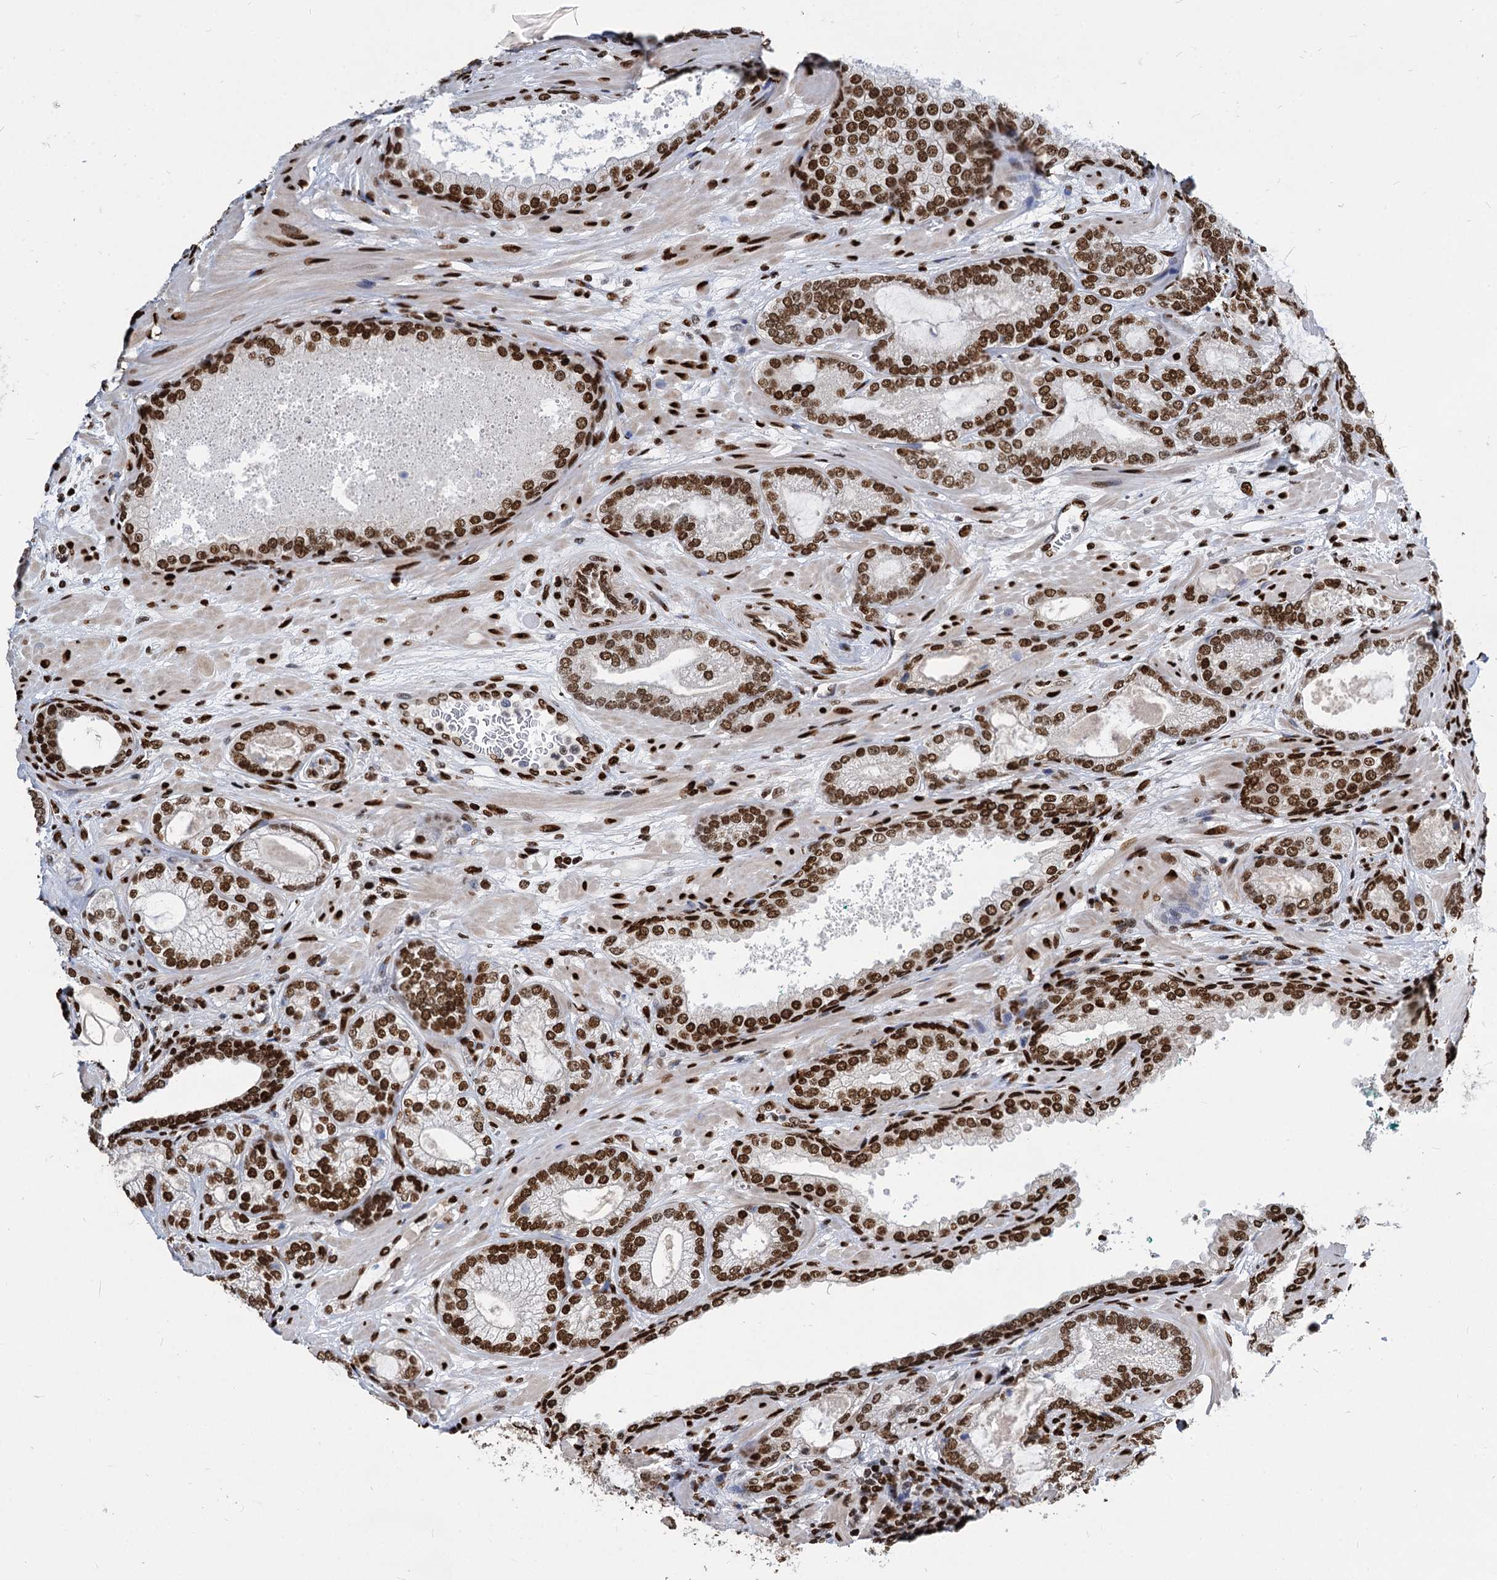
{"staining": {"intensity": "strong", "quantity": ">75%", "location": "nuclear"}, "tissue": "prostate cancer", "cell_type": "Tumor cells", "image_type": "cancer", "snomed": [{"axis": "morphology", "description": "Adenocarcinoma, High grade"}, {"axis": "topography", "description": "Prostate"}], "caption": "This photomicrograph reveals prostate high-grade adenocarcinoma stained with IHC to label a protein in brown. The nuclear of tumor cells show strong positivity for the protein. Nuclei are counter-stained blue.", "gene": "MECP2", "patient": {"sex": "male", "age": 60}}